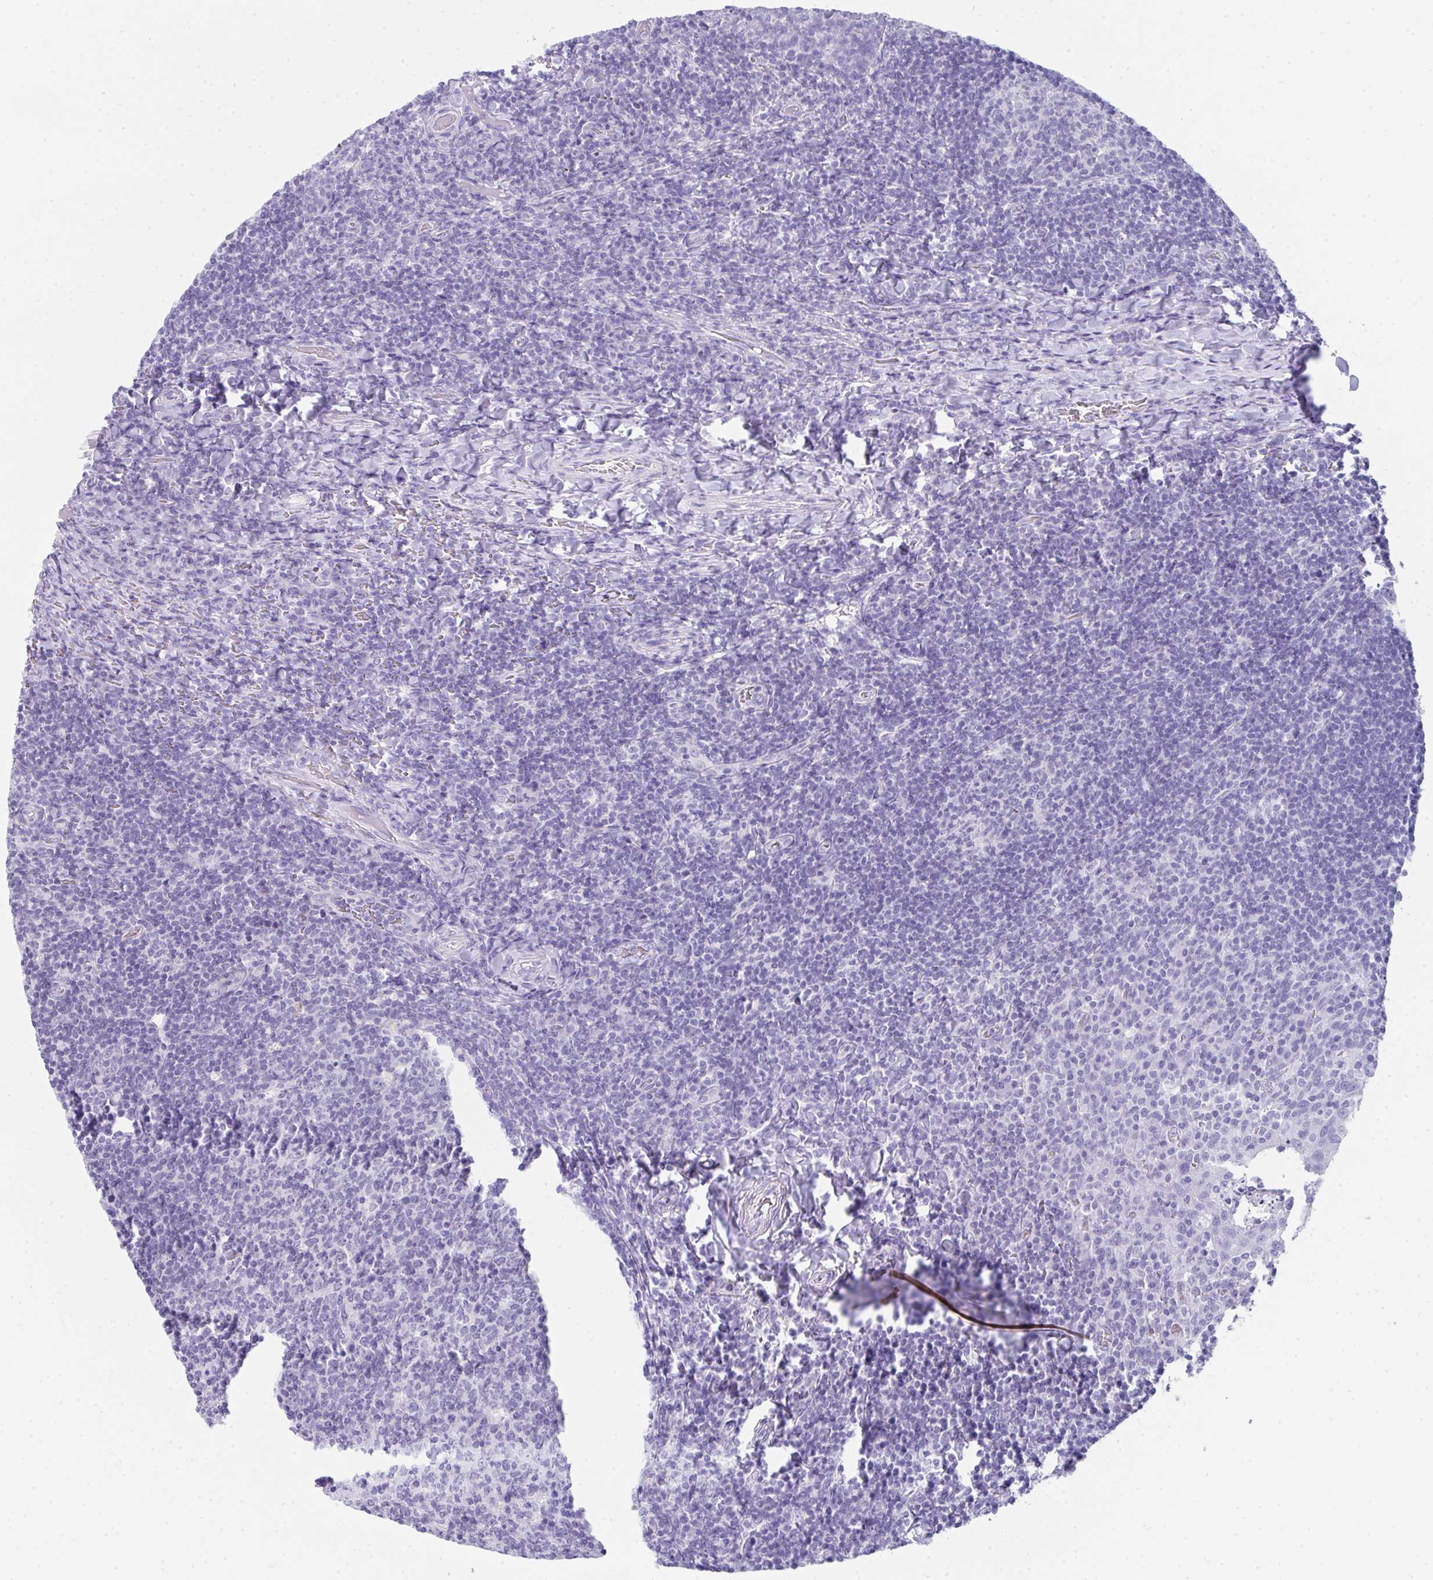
{"staining": {"intensity": "negative", "quantity": "none", "location": "none"}, "tissue": "tonsil", "cell_type": "Germinal center cells", "image_type": "normal", "snomed": [{"axis": "morphology", "description": "Normal tissue, NOS"}, {"axis": "topography", "description": "Tonsil"}], "caption": "This is an immunohistochemistry micrograph of unremarkable human tonsil. There is no expression in germinal center cells.", "gene": "RLF", "patient": {"sex": "female", "age": 10}}